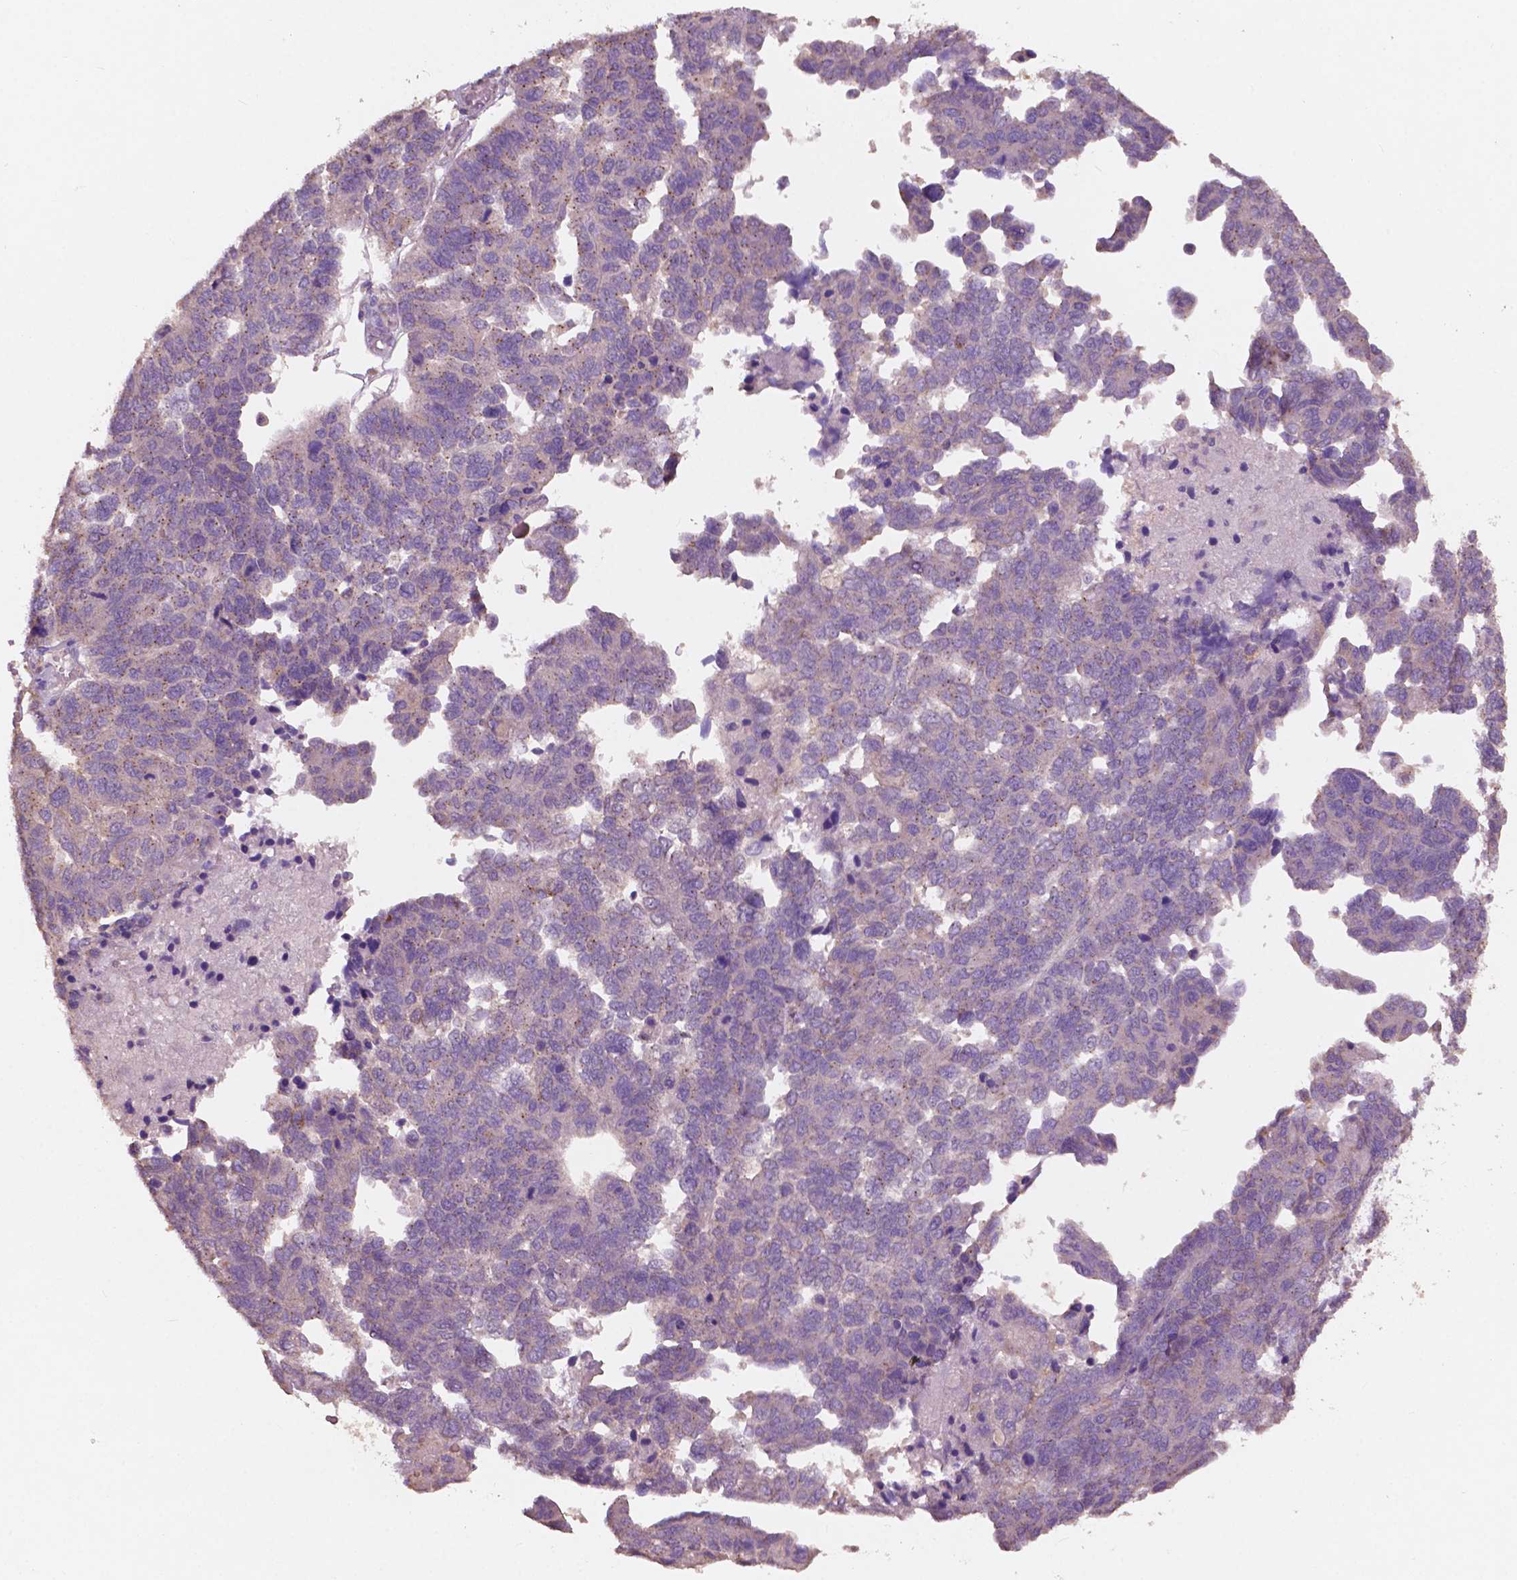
{"staining": {"intensity": "moderate", "quantity": "25%-75%", "location": "cytoplasmic/membranous"}, "tissue": "ovarian cancer", "cell_type": "Tumor cells", "image_type": "cancer", "snomed": [{"axis": "morphology", "description": "Cystadenocarcinoma, serous, NOS"}, {"axis": "topography", "description": "Ovary"}], "caption": "Human ovarian cancer (serous cystadenocarcinoma) stained for a protein (brown) shows moderate cytoplasmic/membranous positive staining in approximately 25%-75% of tumor cells.", "gene": "CHPT1", "patient": {"sex": "female", "age": 64}}